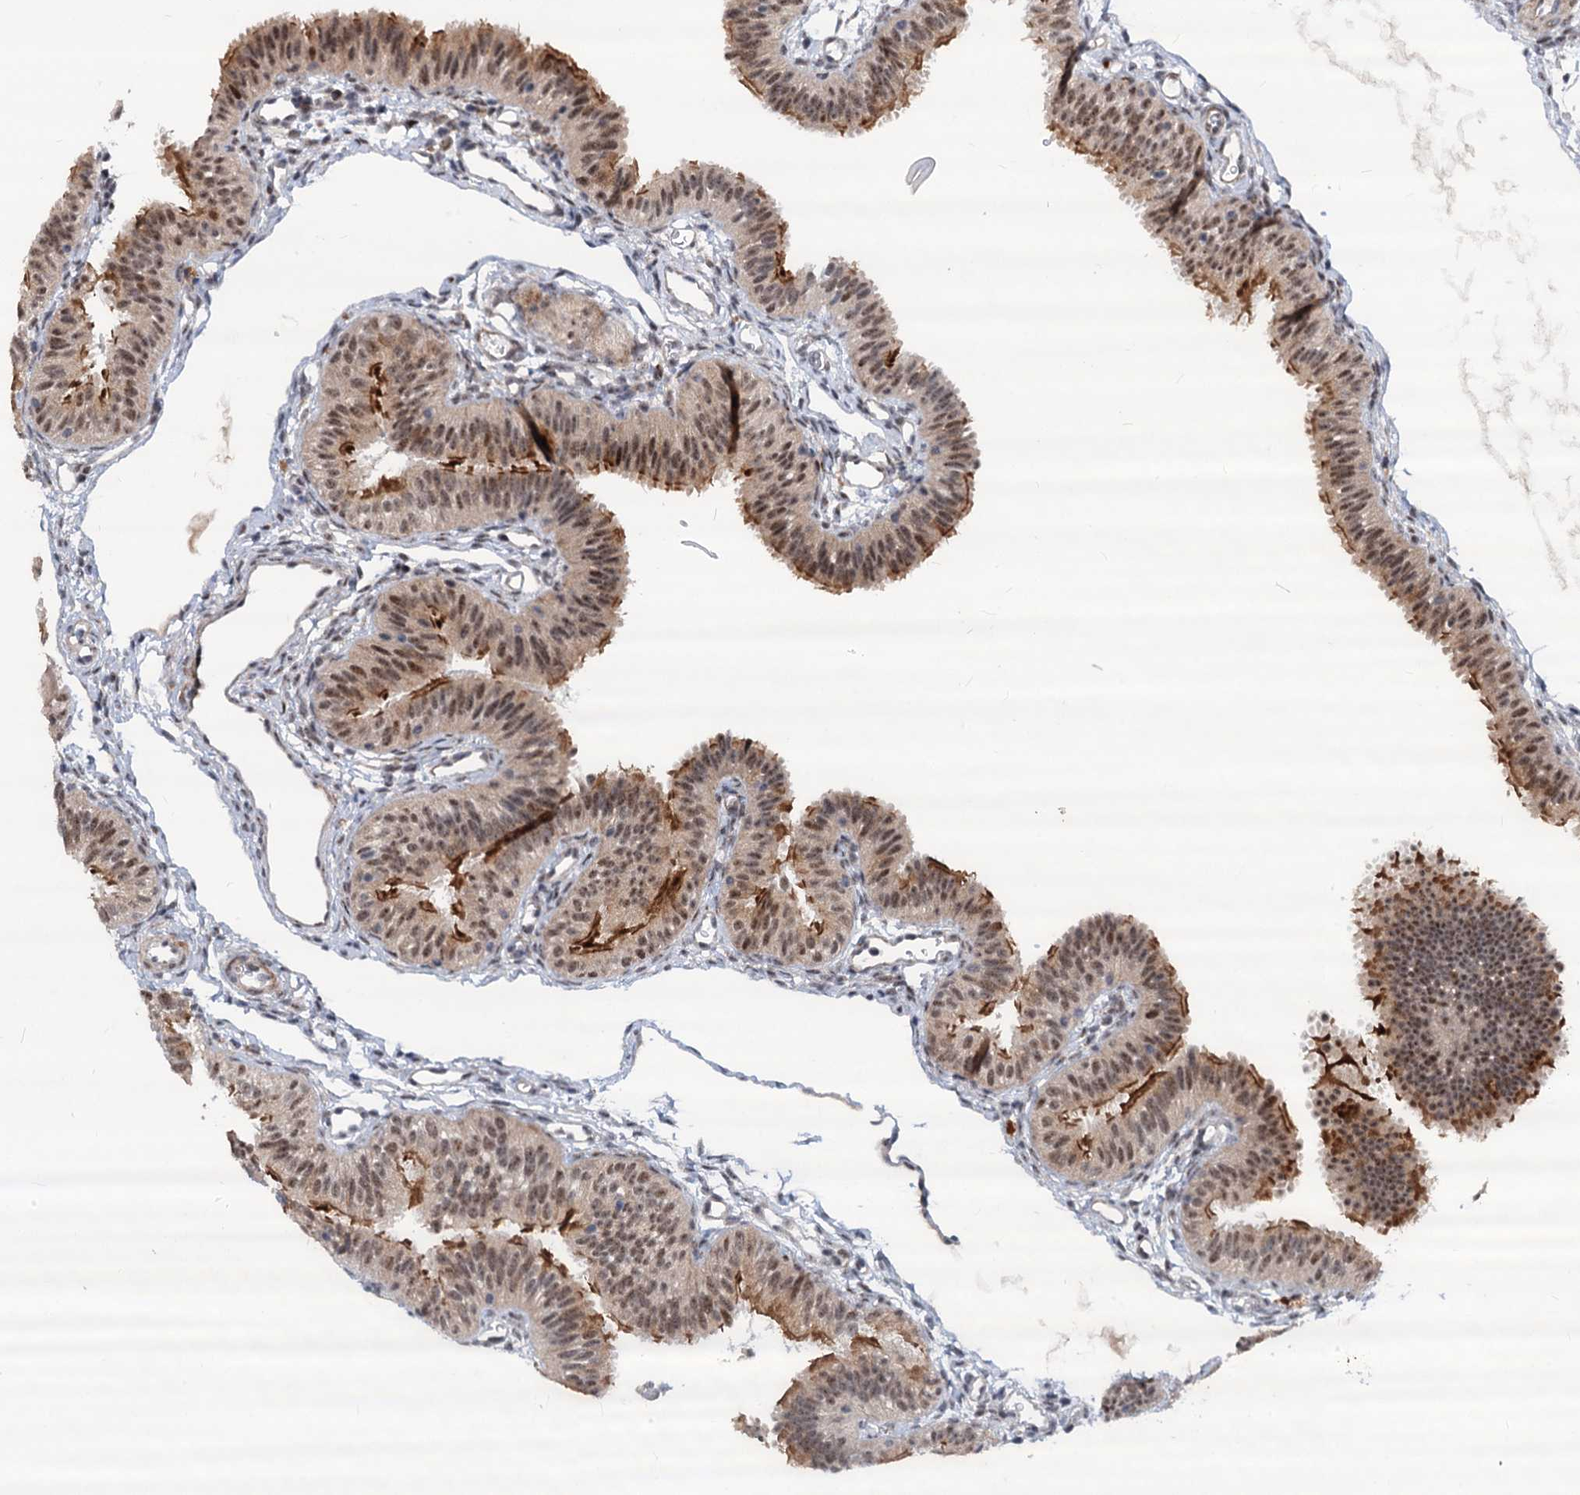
{"staining": {"intensity": "moderate", "quantity": ">75%", "location": "cytoplasmic/membranous,nuclear"}, "tissue": "fallopian tube", "cell_type": "Glandular cells", "image_type": "normal", "snomed": [{"axis": "morphology", "description": "Normal tissue, NOS"}, {"axis": "topography", "description": "Fallopian tube"}], "caption": "Moderate cytoplasmic/membranous,nuclear positivity for a protein is present in about >75% of glandular cells of normal fallopian tube using immunohistochemistry (IHC).", "gene": "PHF8", "patient": {"sex": "female", "age": 35}}